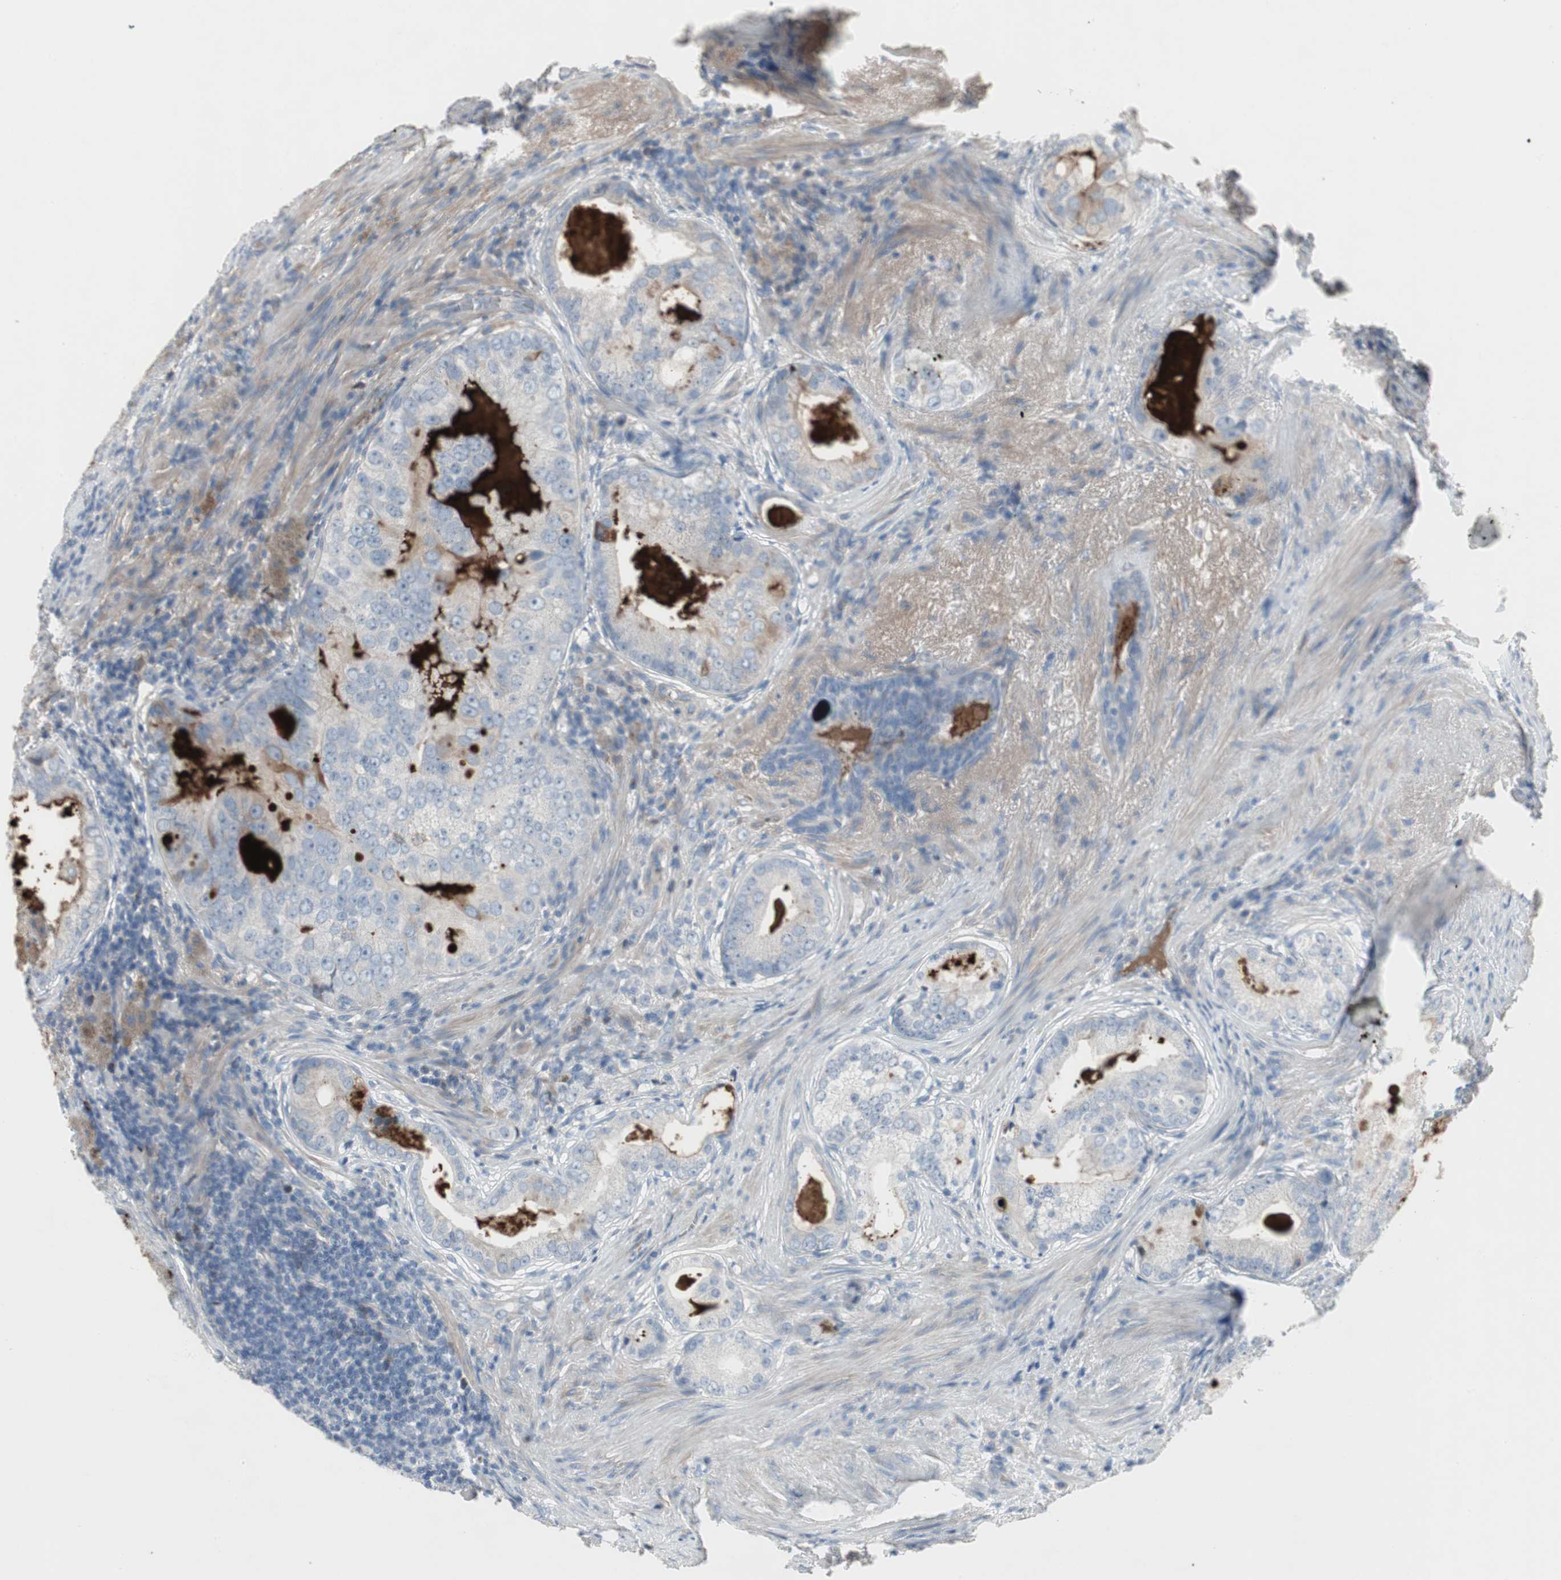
{"staining": {"intensity": "negative", "quantity": "none", "location": "none"}, "tissue": "prostate cancer", "cell_type": "Tumor cells", "image_type": "cancer", "snomed": [{"axis": "morphology", "description": "Adenocarcinoma, High grade"}, {"axis": "topography", "description": "Prostate"}], "caption": "This is a image of immunohistochemistry (IHC) staining of prostate cancer (high-grade adenocarcinoma), which shows no expression in tumor cells.", "gene": "PIGR", "patient": {"sex": "male", "age": 66}}